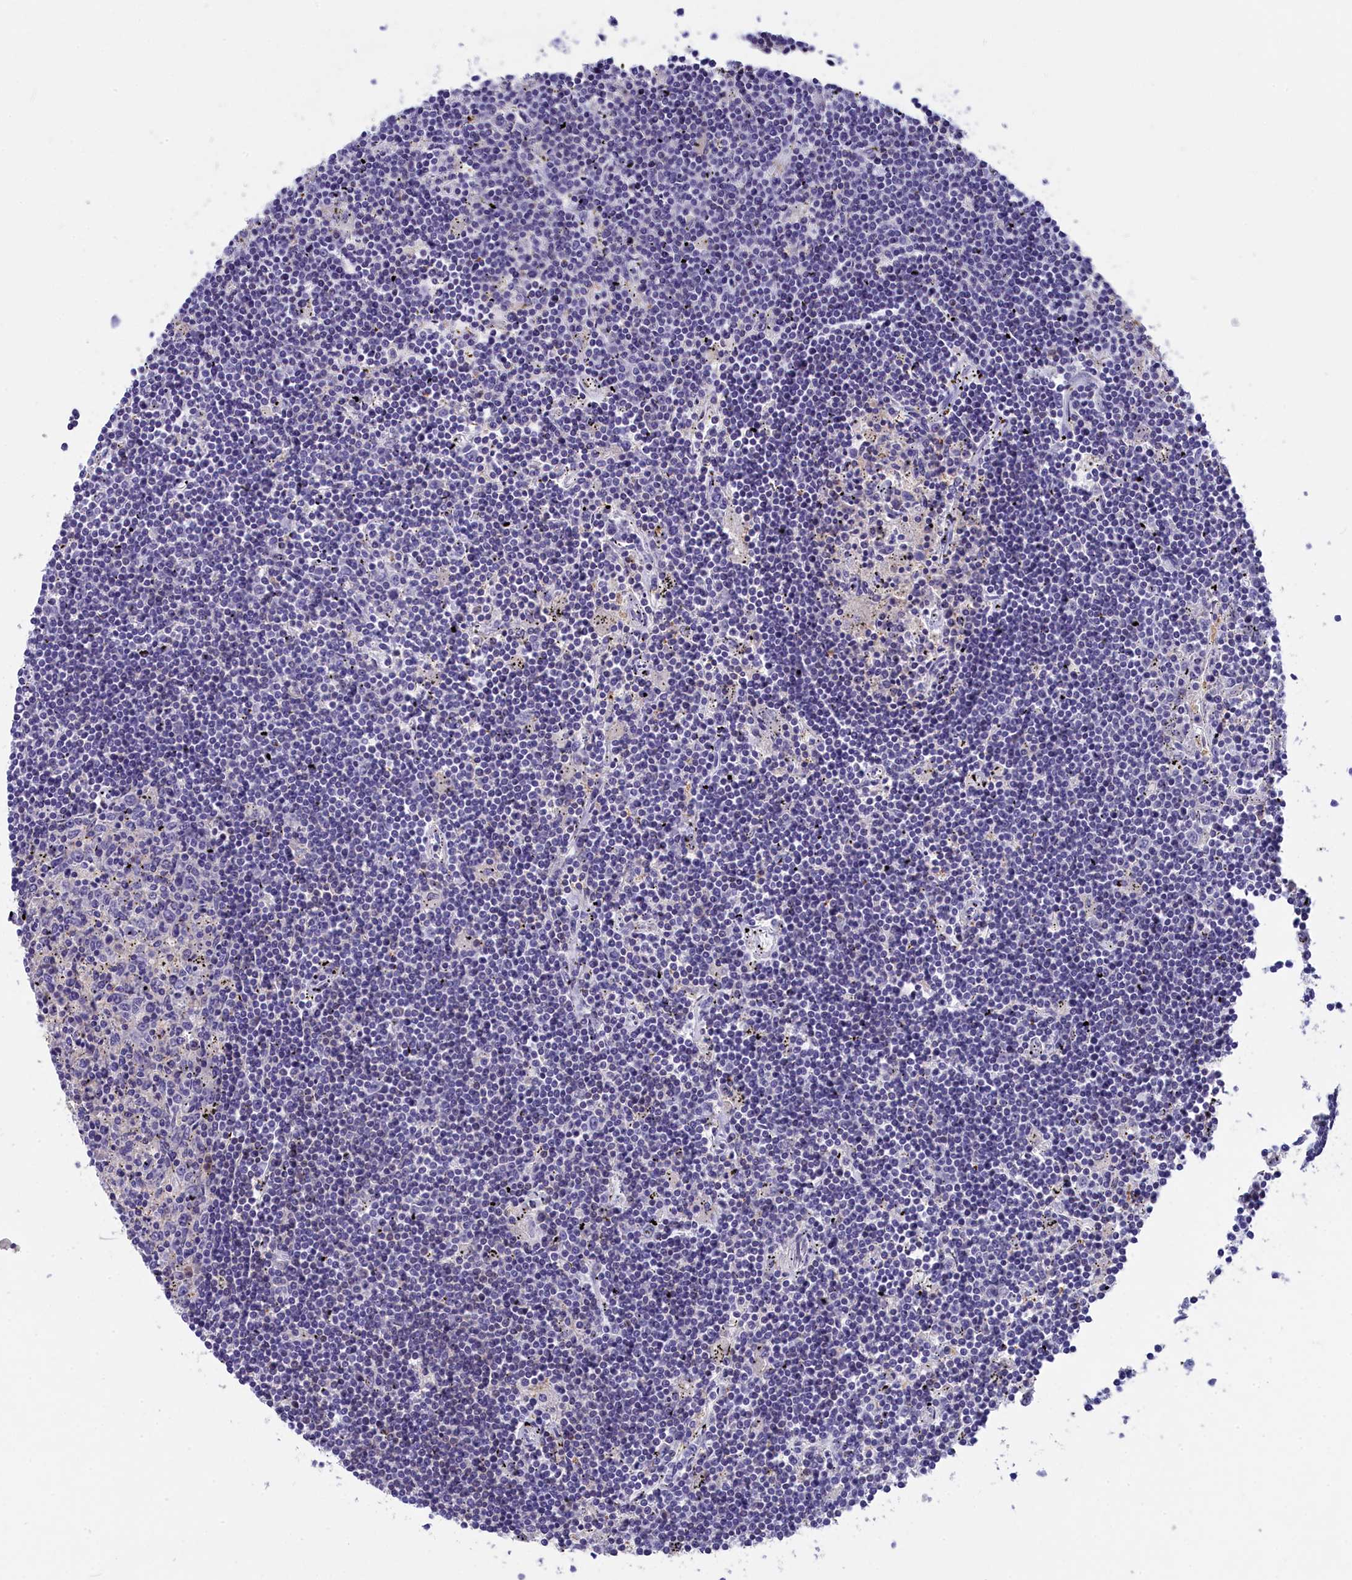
{"staining": {"intensity": "weak", "quantity": "<25%", "location": "nuclear"}, "tissue": "lymphoma", "cell_type": "Tumor cells", "image_type": "cancer", "snomed": [{"axis": "morphology", "description": "Malignant lymphoma, non-Hodgkin's type, Low grade"}, {"axis": "topography", "description": "Spleen"}], "caption": "Tumor cells show no significant expression in low-grade malignant lymphoma, non-Hodgkin's type.", "gene": "NKPD1", "patient": {"sex": "male", "age": 76}}